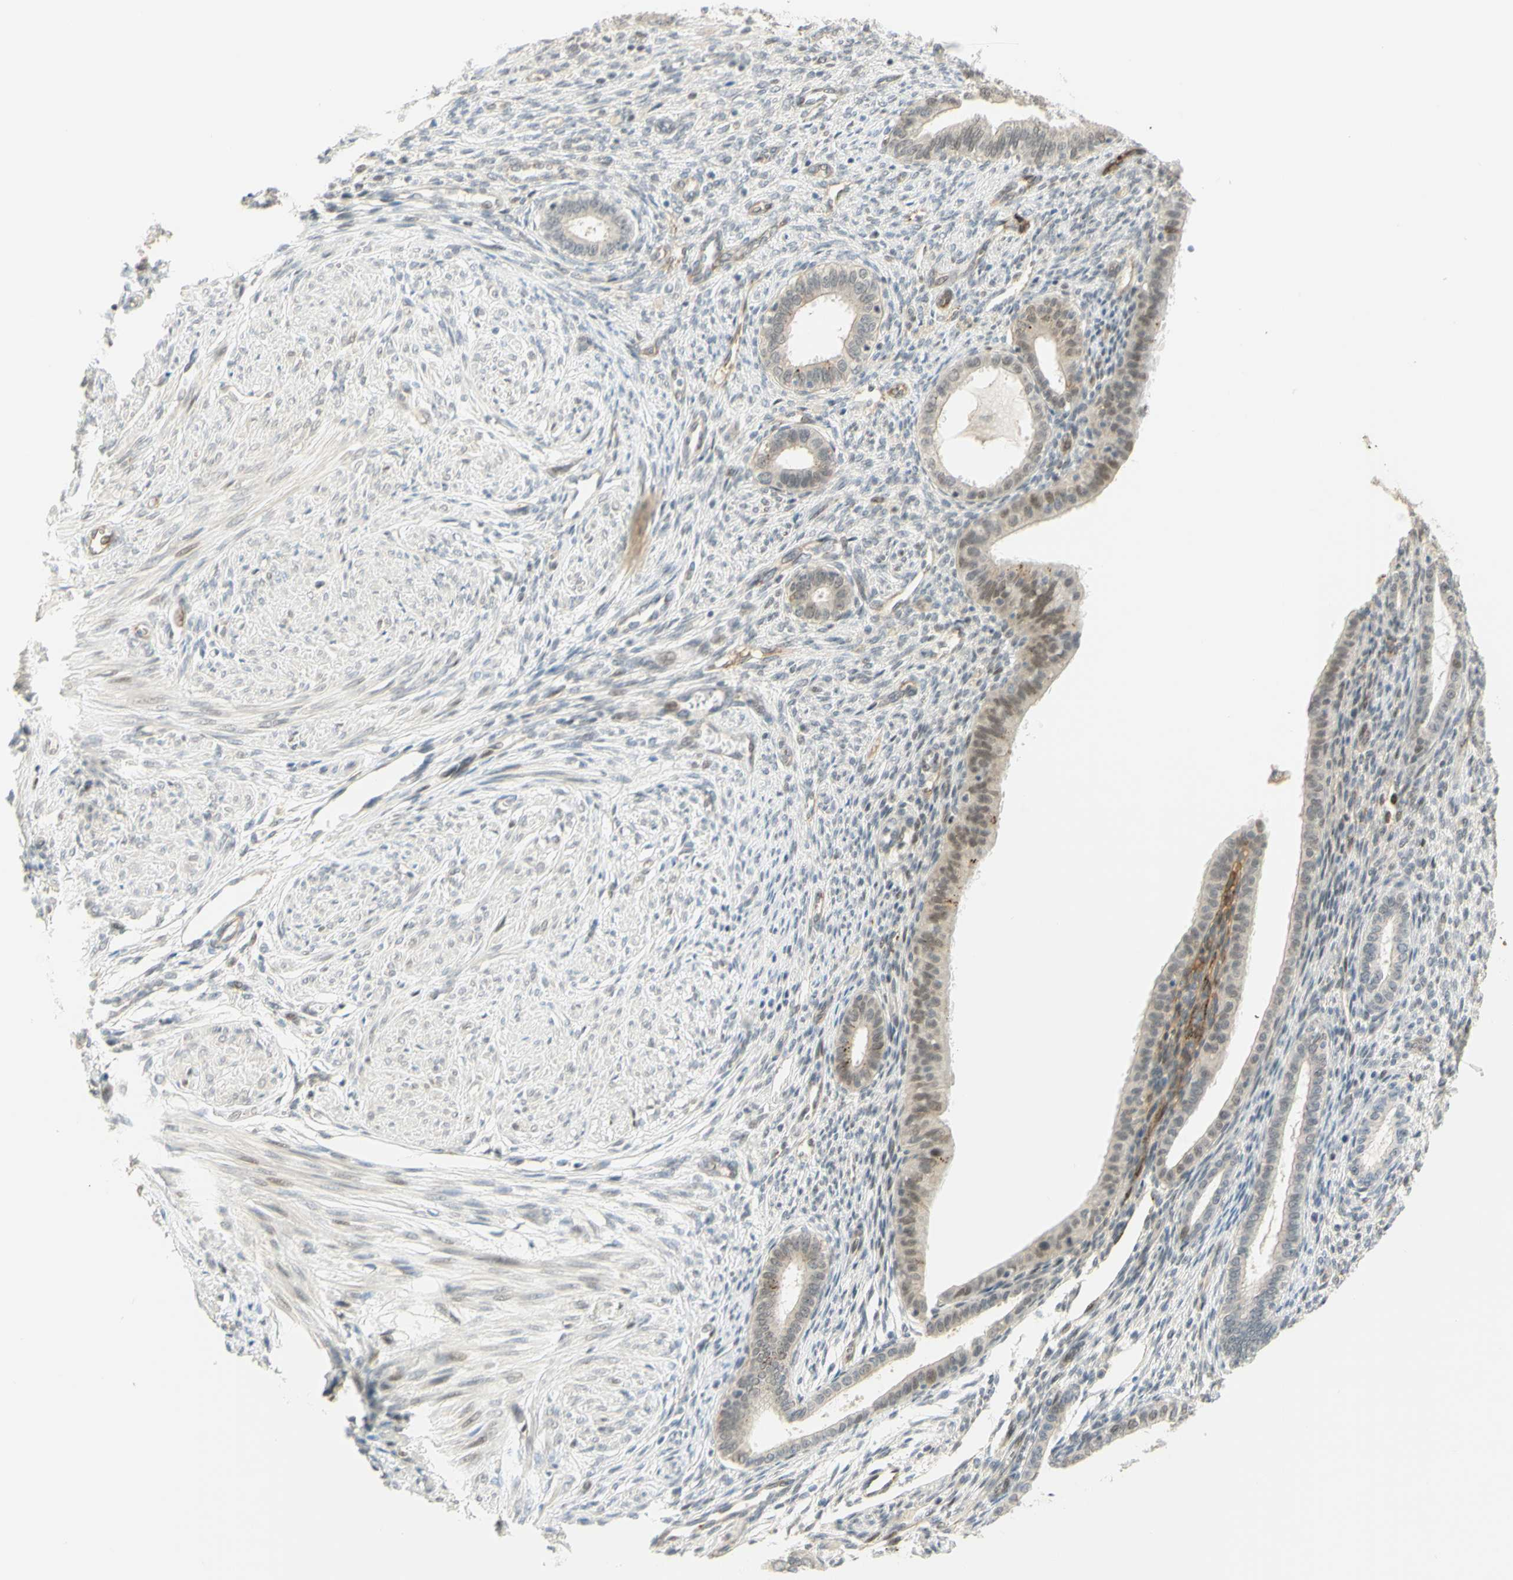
{"staining": {"intensity": "weak", "quantity": "<25%", "location": "nuclear"}, "tissue": "endometrium", "cell_type": "Cells in endometrial stroma", "image_type": "normal", "snomed": [{"axis": "morphology", "description": "Normal tissue, NOS"}, {"axis": "topography", "description": "Endometrium"}], "caption": "Micrograph shows no protein staining in cells in endometrial stroma of normal endometrium.", "gene": "ANGPT2", "patient": {"sex": "female", "age": 72}}